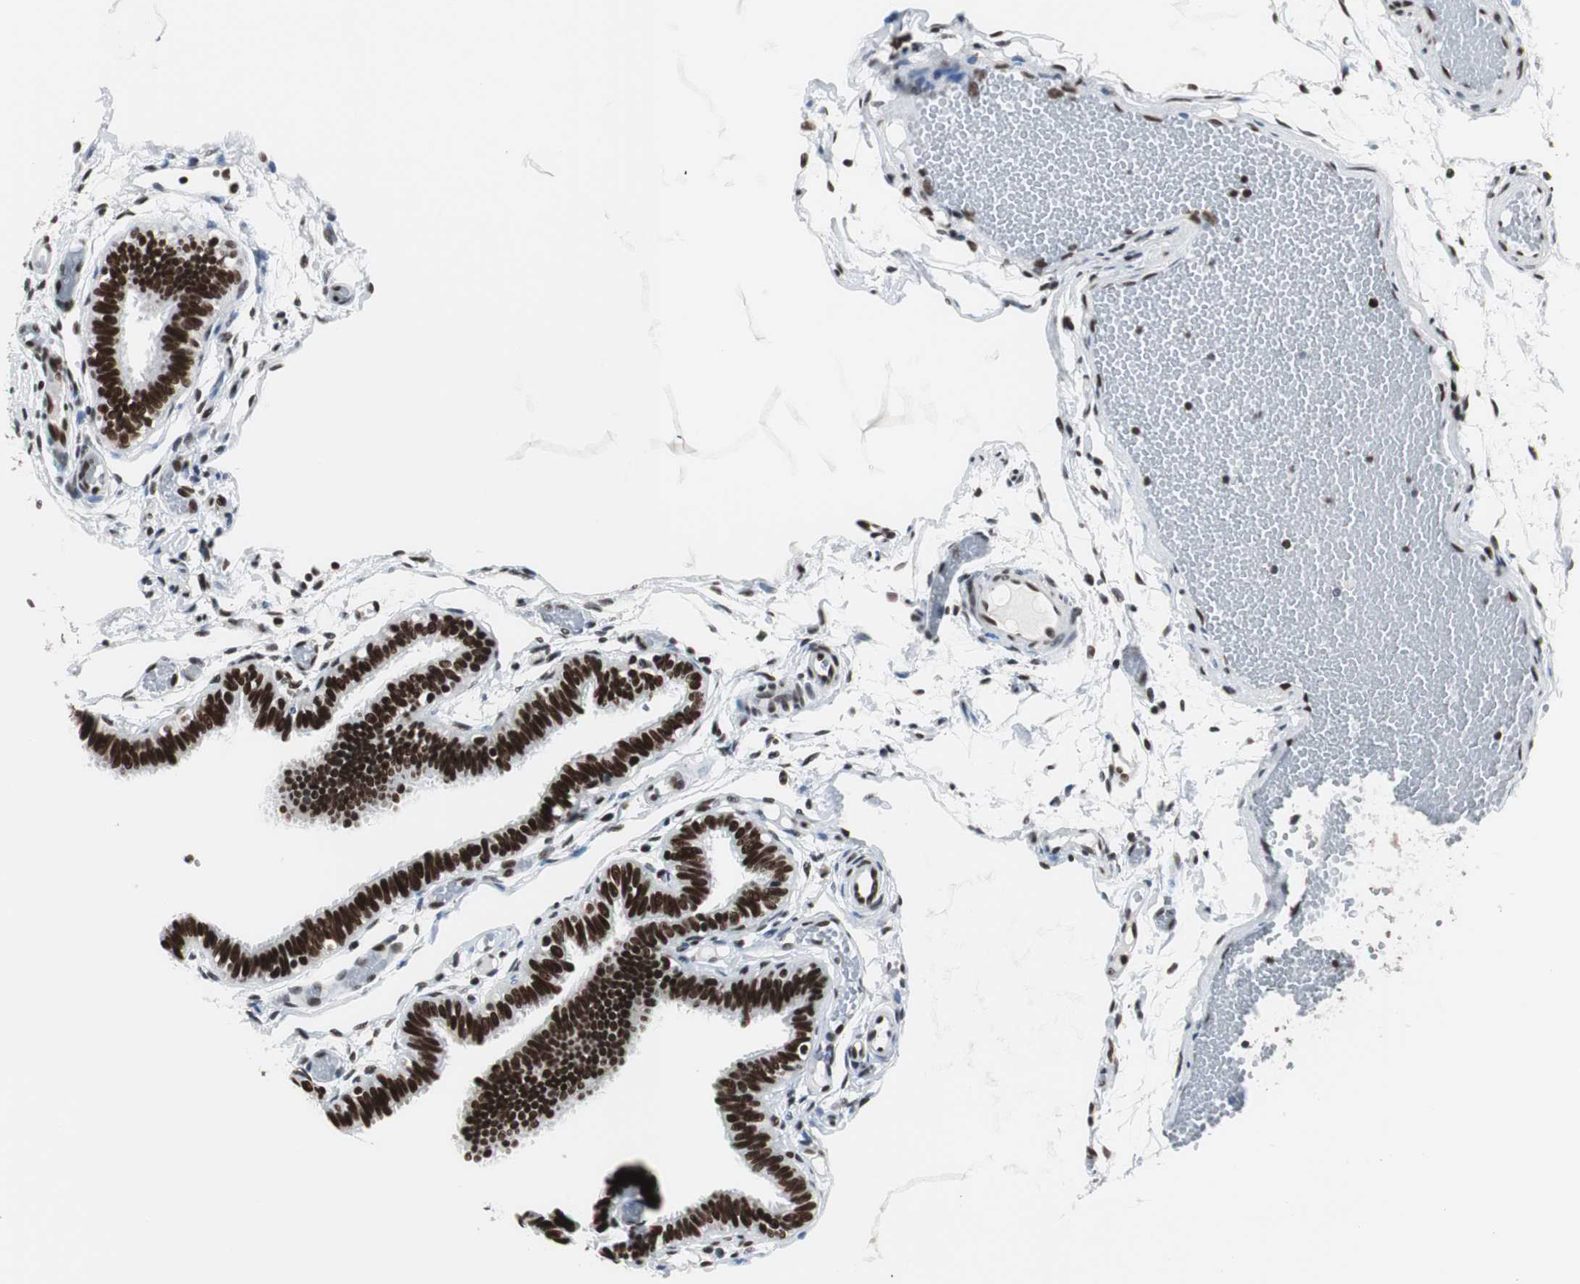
{"staining": {"intensity": "strong", "quantity": ">75%", "location": "nuclear"}, "tissue": "fallopian tube", "cell_type": "Glandular cells", "image_type": "normal", "snomed": [{"axis": "morphology", "description": "Normal tissue, NOS"}, {"axis": "topography", "description": "Fallopian tube"}], "caption": "Protein expression analysis of normal human fallopian tube reveals strong nuclear expression in about >75% of glandular cells. The staining was performed using DAB to visualize the protein expression in brown, while the nuclei were stained in blue with hematoxylin (Magnification: 20x).", "gene": "XRCC1", "patient": {"sex": "female", "age": 29}}